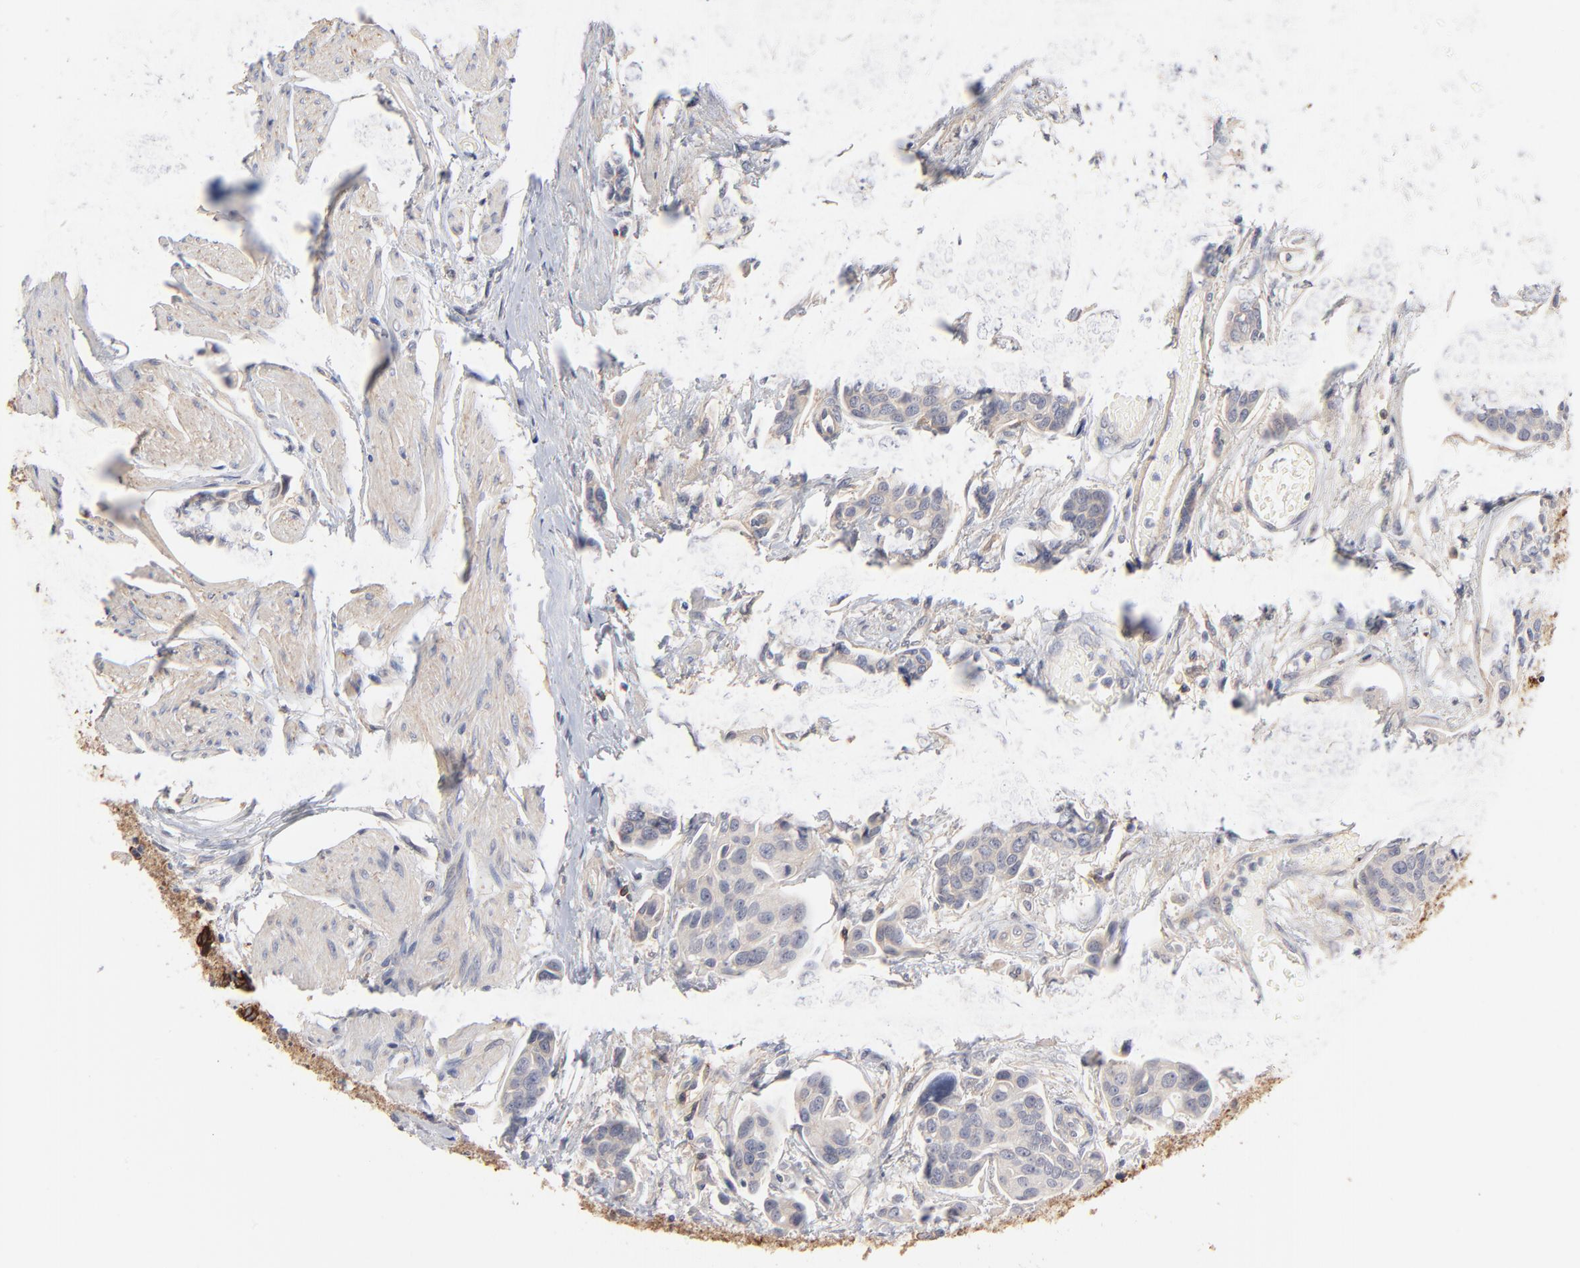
{"staining": {"intensity": "weak", "quantity": ">75%", "location": "cytoplasmic/membranous"}, "tissue": "urothelial cancer", "cell_type": "Tumor cells", "image_type": "cancer", "snomed": [{"axis": "morphology", "description": "Urothelial carcinoma, High grade"}, {"axis": "topography", "description": "Urinary bladder"}], "caption": "A high-resolution image shows IHC staining of urothelial cancer, which displays weak cytoplasmic/membranous staining in about >75% of tumor cells. (IHC, brightfield microscopy, high magnification).", "gene": "SLC16A1", "patient": {"sex": "male", "age": 78}}